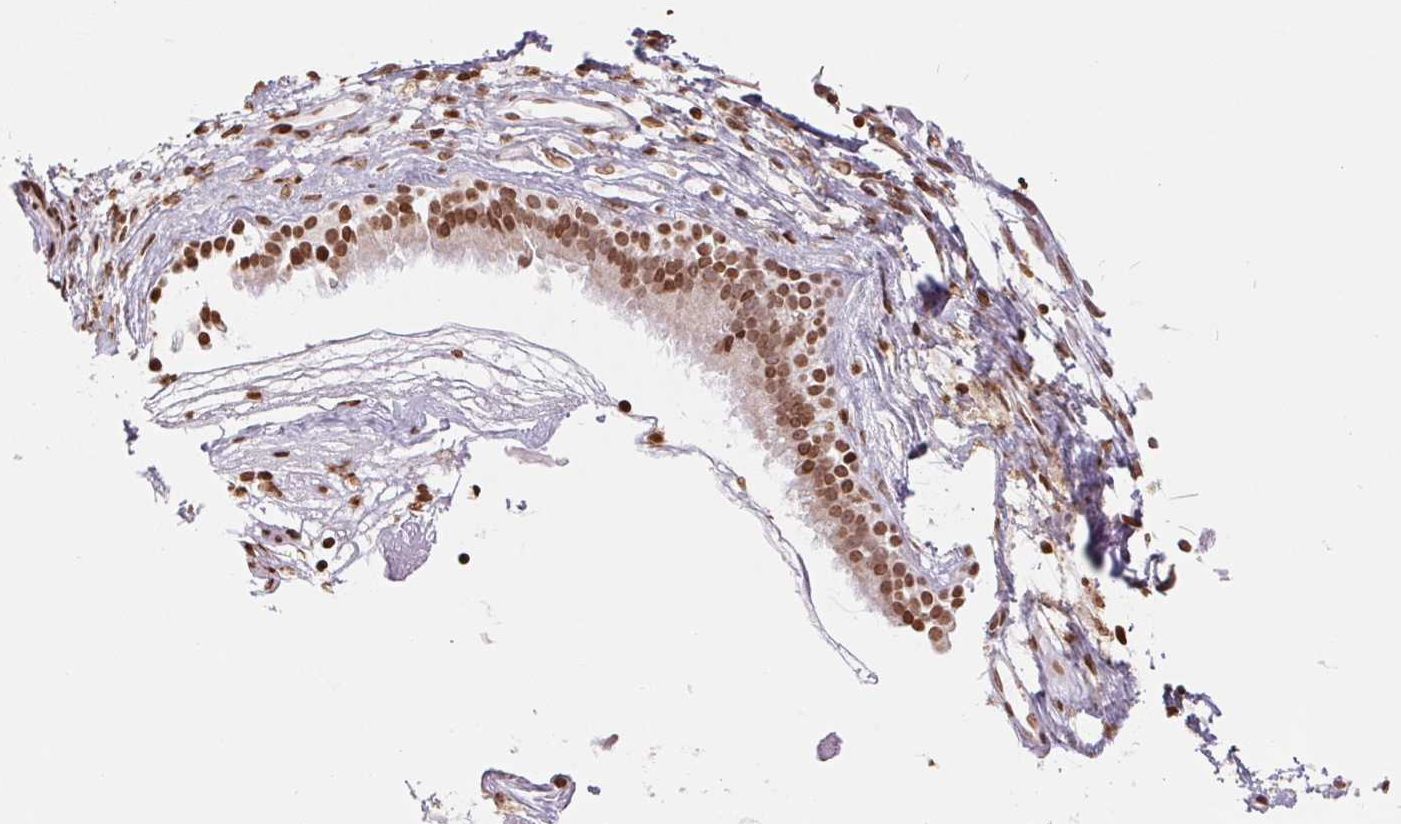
{"staining": {"intensity": "strong", "quantity": ">75%", "location": "nuclear"}, "tissue": "nasopharynx", "cell_type": "Respiratory epithelial cells", "image_type": "normal", "snomed": [{"axis": "morphology", "description": "Normal tissue, NOS"}, {"axis": "topography", "description": "Nasopharynx"}], "caption": "A brown stain highlights strong nuclear staining of a protein in respiratory epithelial cells of normal human nasopharynx.", "gene": "SMIM12", "patient": {"sex": "male", "age": 24}}